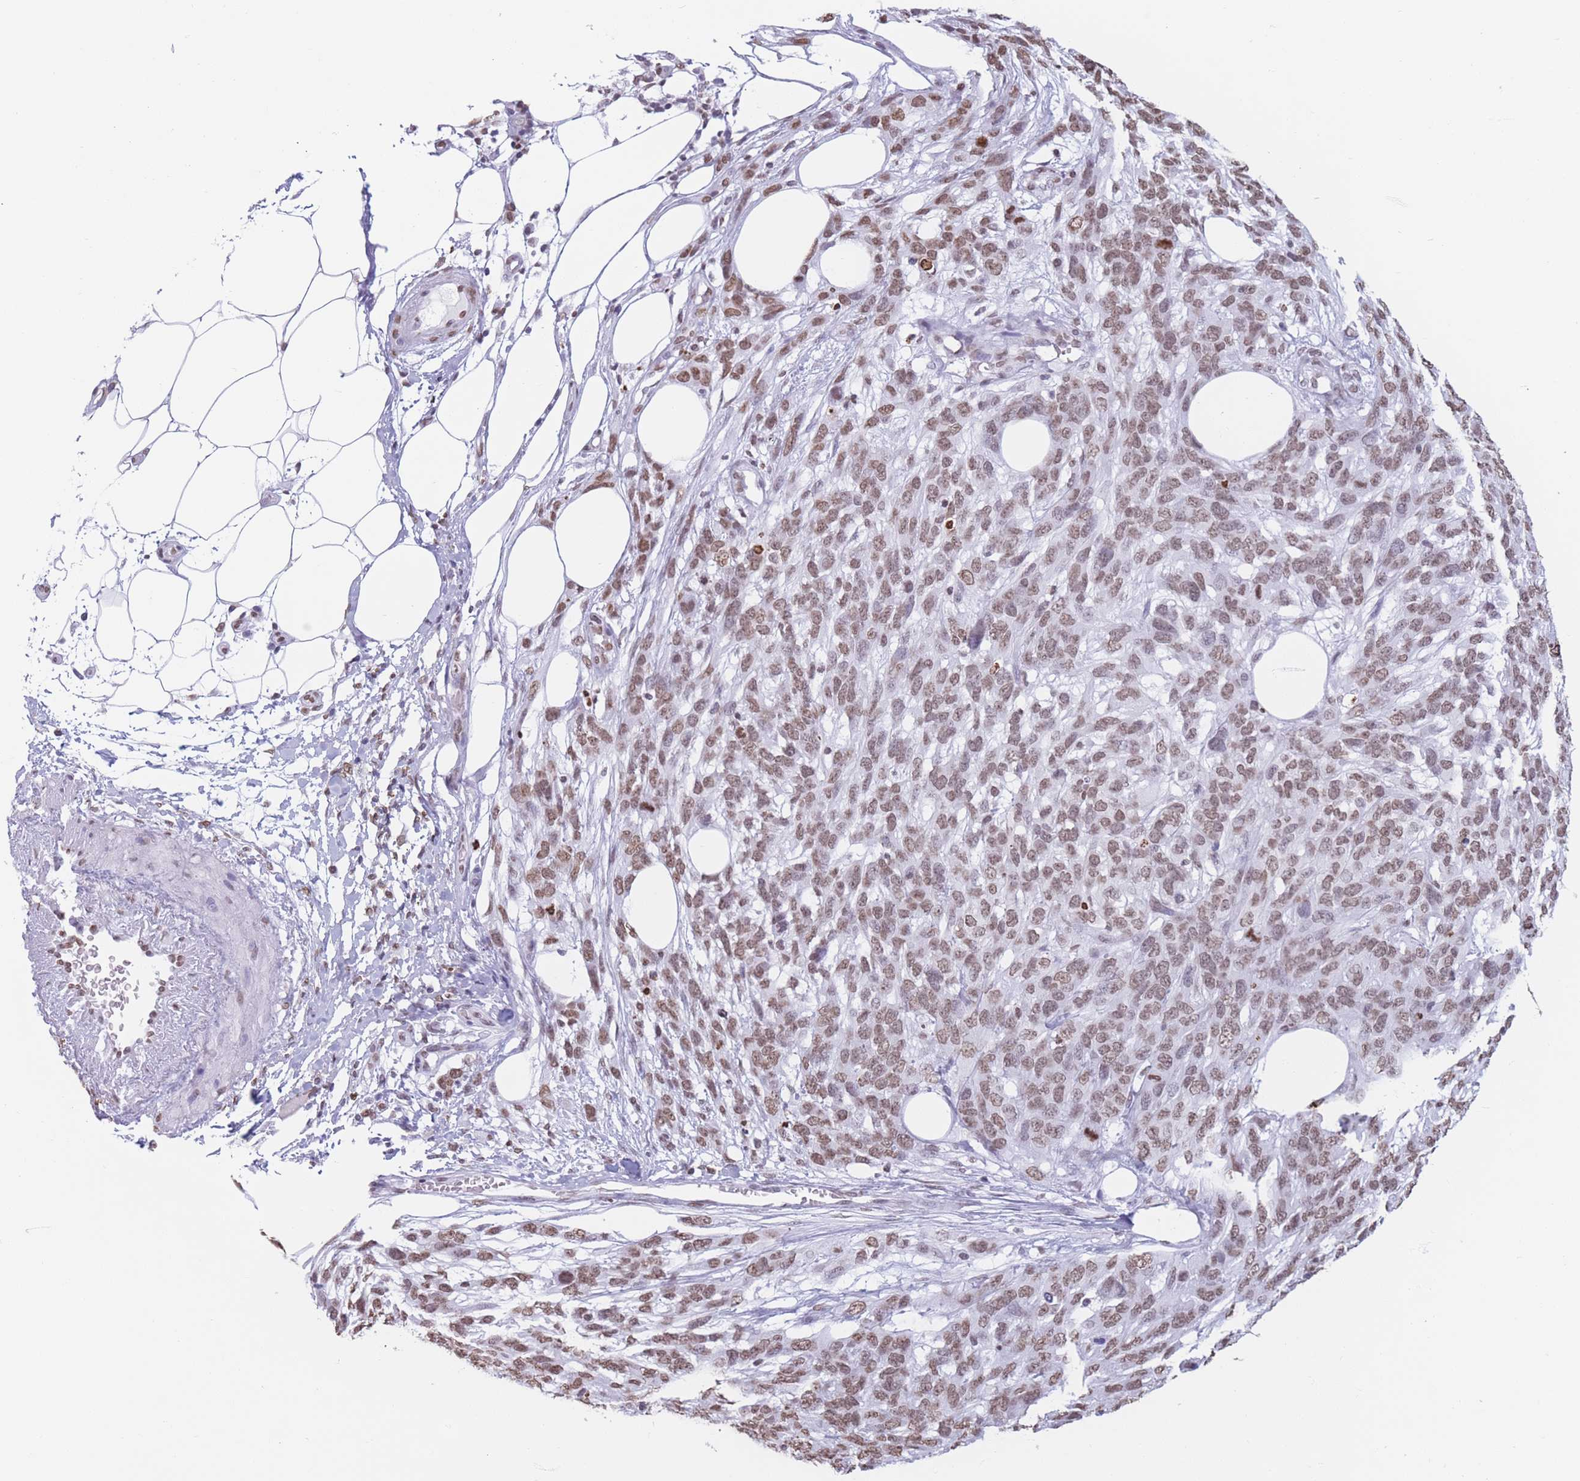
{"staining": {"intensity": "moderate", "quantity": ">75%", "location": "nuclear"}, "tissue": "melanoma", "cell_type": "Tumor cells", "image_type": "cancer", "snomed": [{"axis": "morphology", "description": "Normal morphology"}, {"axis": "morphology", "description": "Malignant melanoma, NOS"}, {"axis": "topography", "description": "Skin"}], "caption": "The immunohistochemical stain labels moderate nuclear expression in tumor cells of melanoma tissue.", "gene": "RYK", "patient": {"sex": "female", "age": 72}}